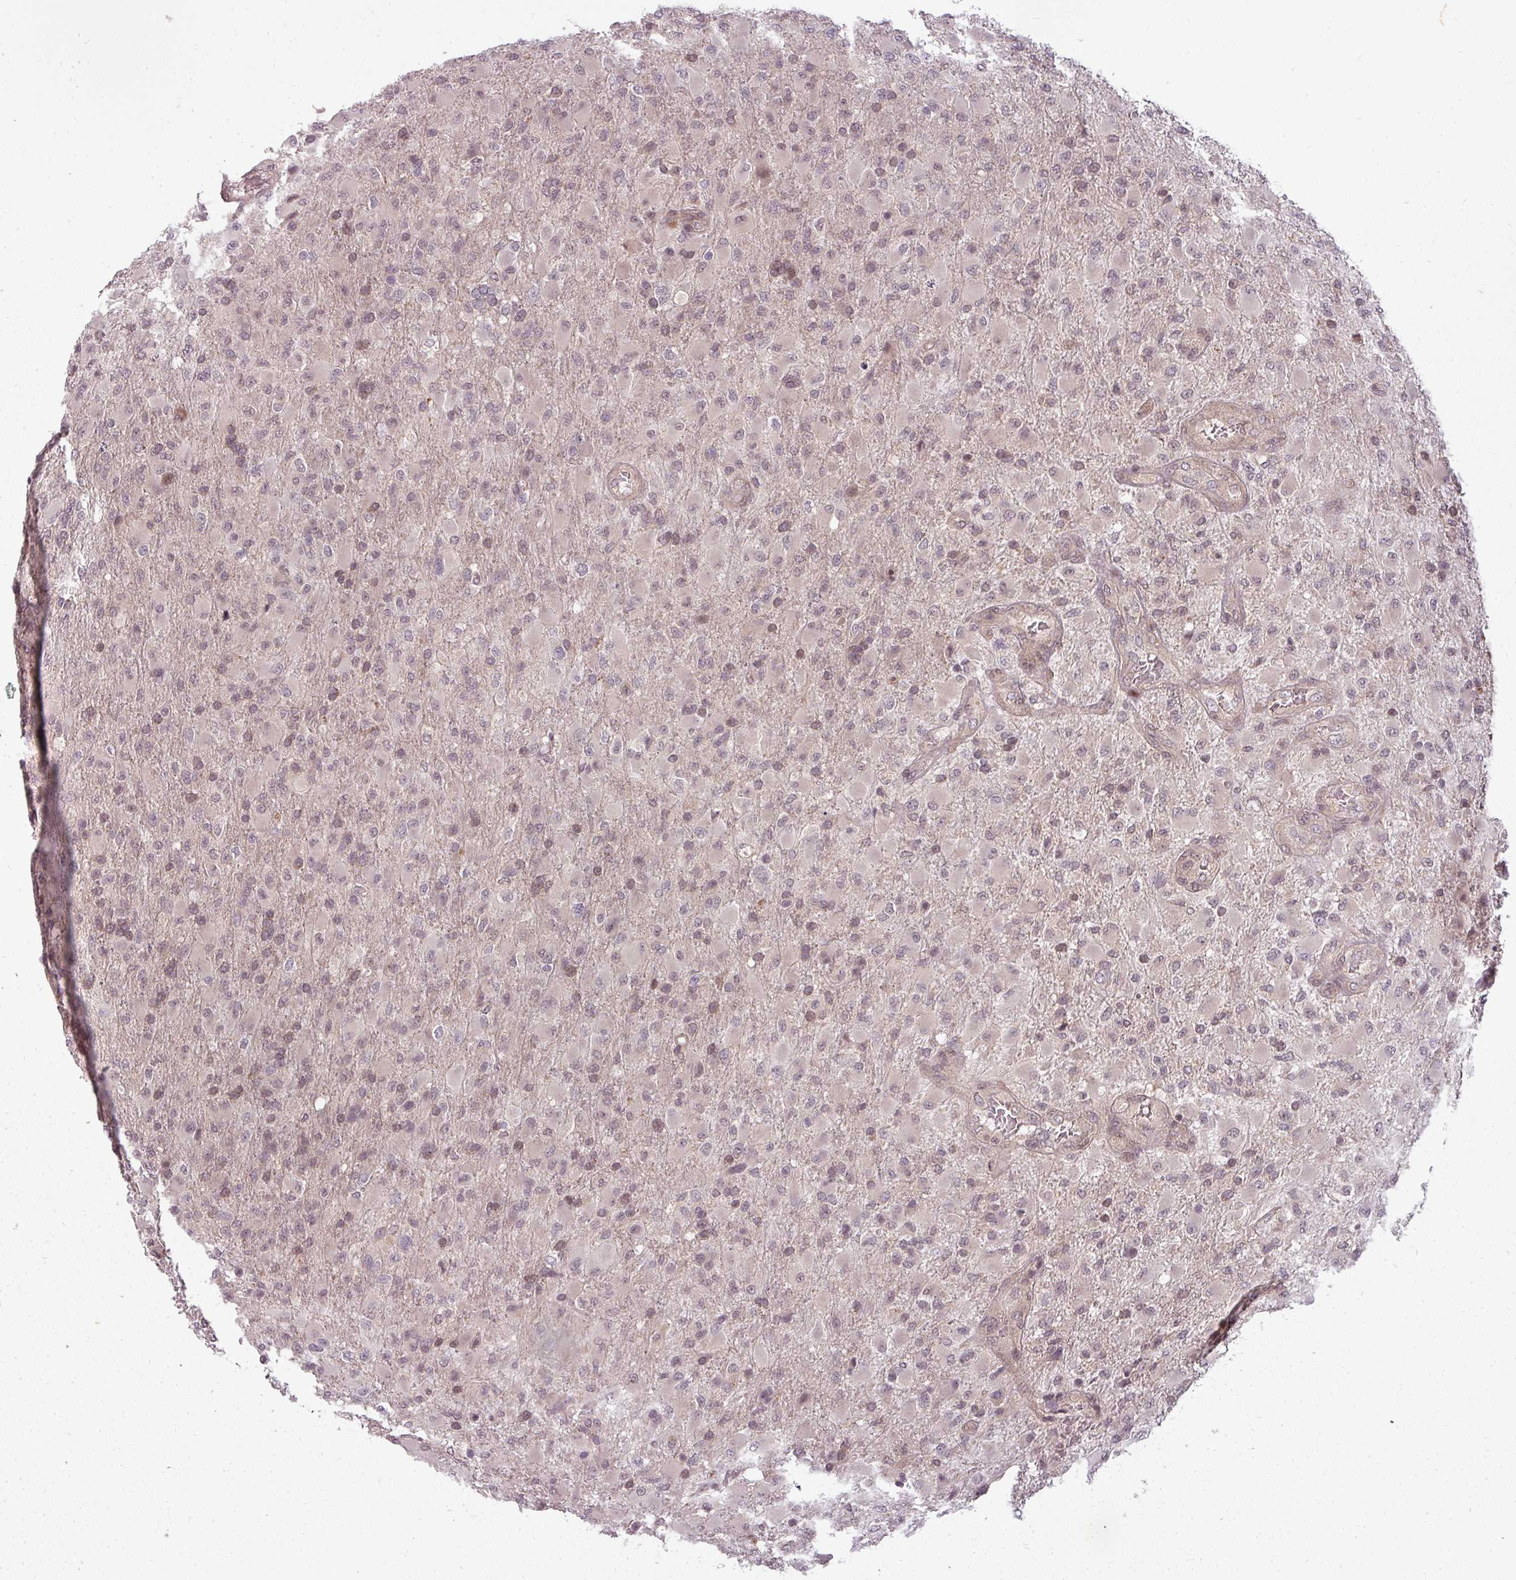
{"staining": {"intensity": "weak", "quantity": "25%-75%", "location": "nuclear"}, "tissue": "glioma", "cell_type": "Tumor cells", "image_type": "cancer", "snomed": [{"axis": "morphology", "description": "Glioma, malignant, Low grade"}, {"axis": "topography", "description": "Brain"}], "caption": "Immunohistochemistry (IHC) (DAB (3,3'-diaminobenzidine)) staining of human glioma reveals weak nuclear protein staining in approximately 25%-75% of tumor cells.", "gene": "CLIC1", "patient": {"sex": "male", "age": 65}}